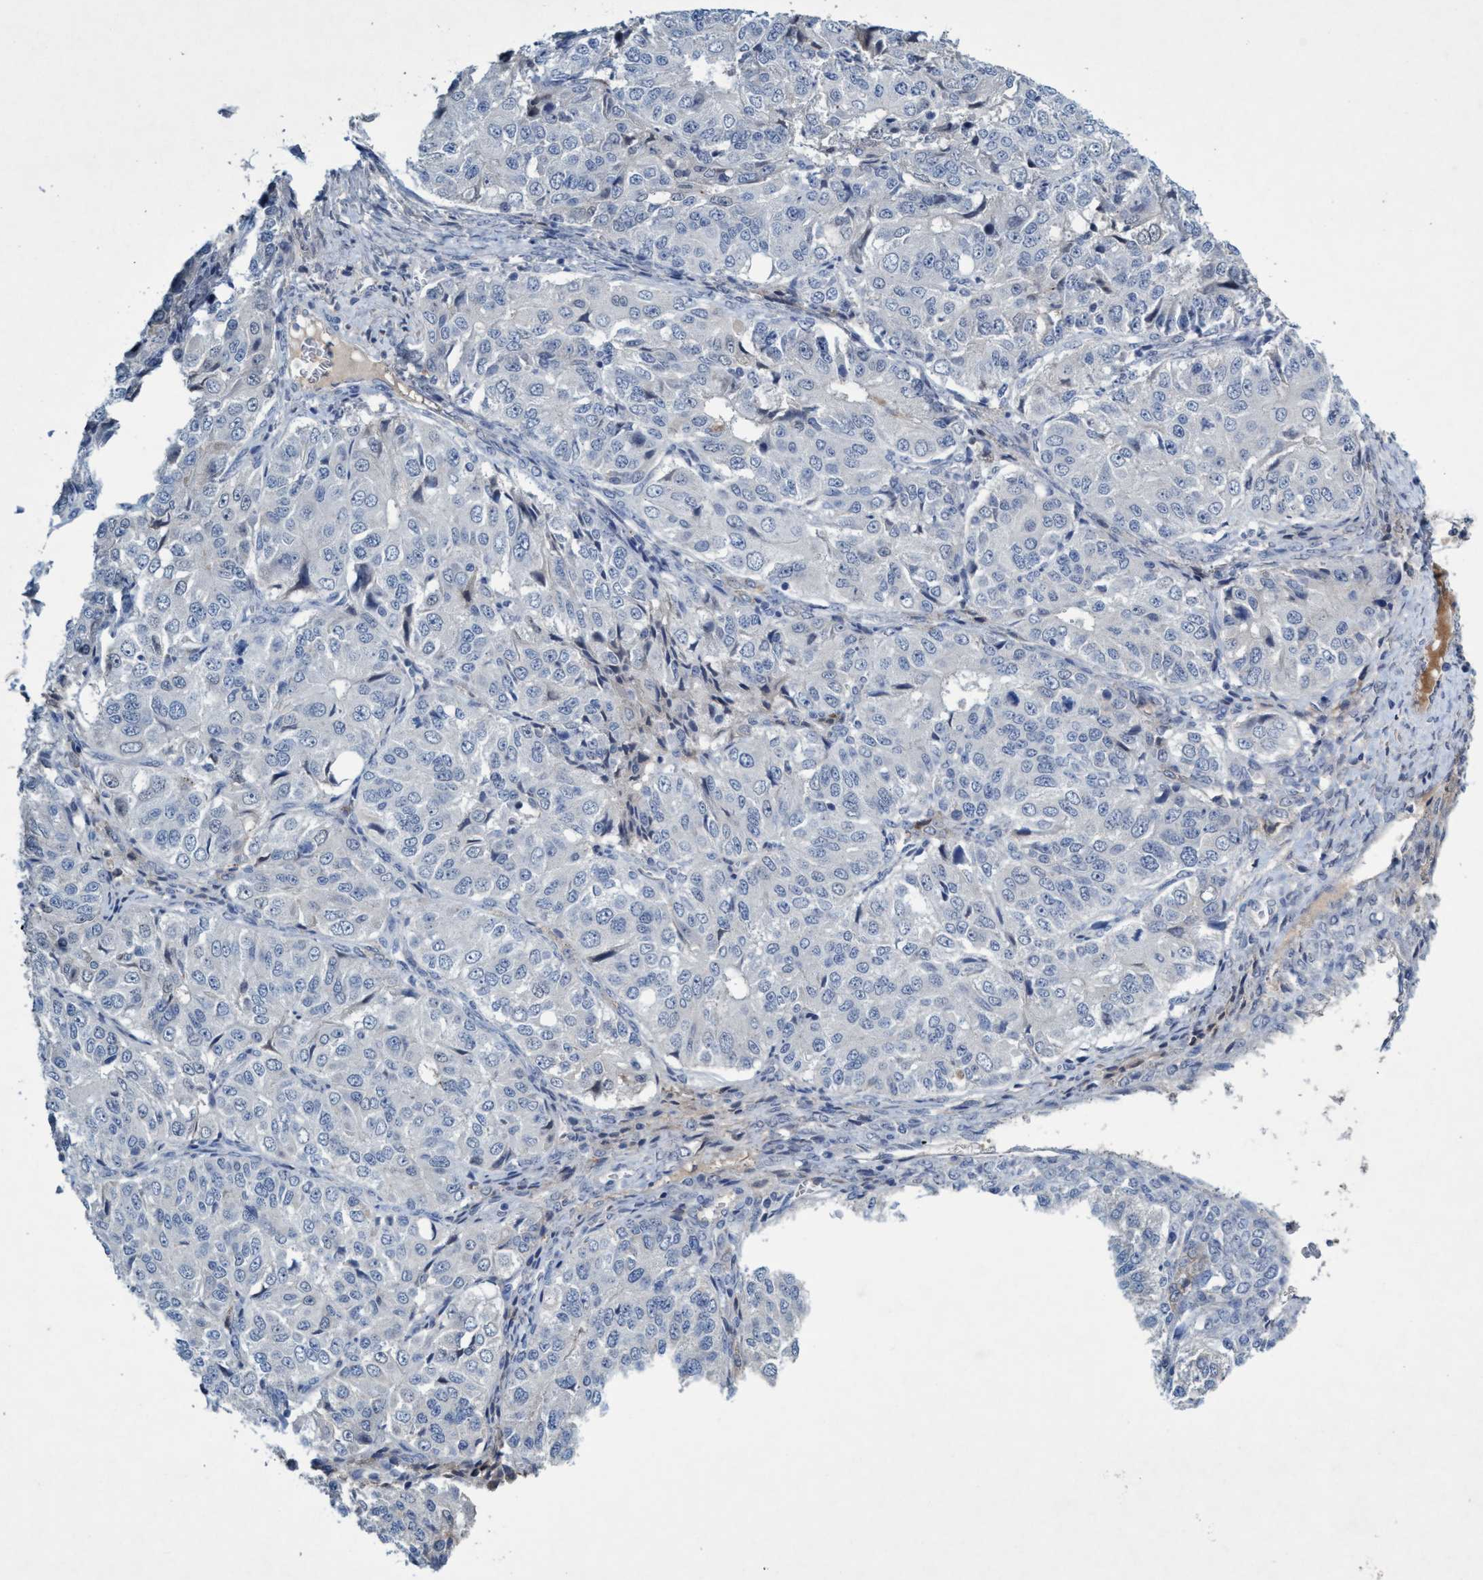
{"staining": {"intensity": "negative", "quantity": "none", "location": "none"}, "tissue": "ovarian cancer", "cell_type": "Tumor cells", "image_type": "cancer", "snomed": [{"axis": "morphology", "description": "Carcinoma, endometroid"}, {"axis": "topography", "description": "Ovary"}], "caption": "An immunohistochemistry (IHC) photomicrograph of ovarian endometroid carcinoma is shown. There is no staining in tumor cells of ovarian endometroid carcinoma.", "gene": "RNF208", "patient": {"sex": "female", "age": 51}}